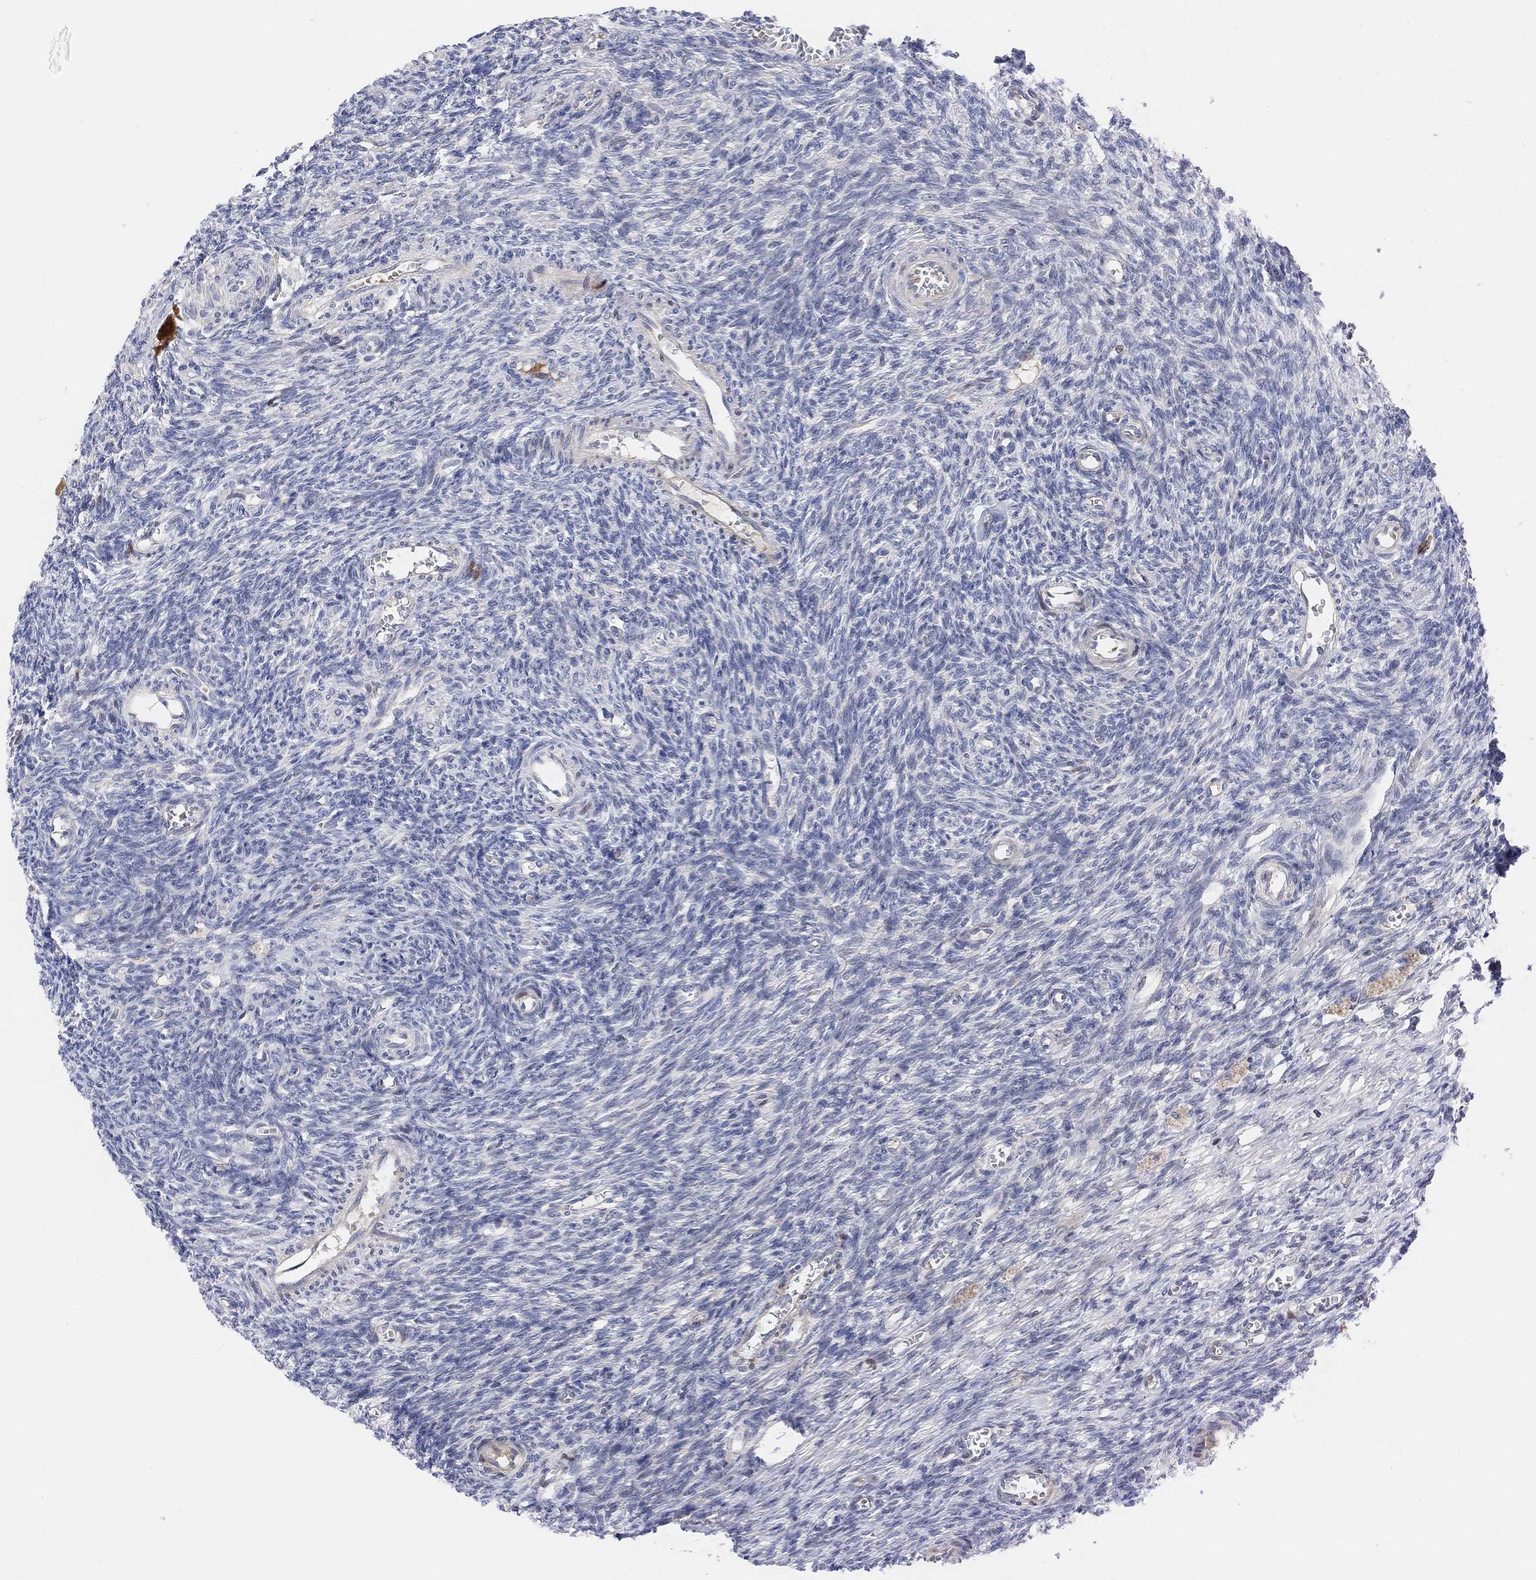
{"staining": {"intensity": "negative", "quantity": "none", "location": "none"}, "tissue": "ovary", "cell_type": "Follicle cells", "image_type": "normal", "snomed": [{"axis": "morphology", "description": "Normal tissue, NOS"}, {"axis": "topography", "description": "Ovary"}], "caption": "Histopathology image shows no significant protein expression in follicle cells of benign ovary.", "gene": "HCRTR1", "patient": {"sex": "female", "age": 27}}